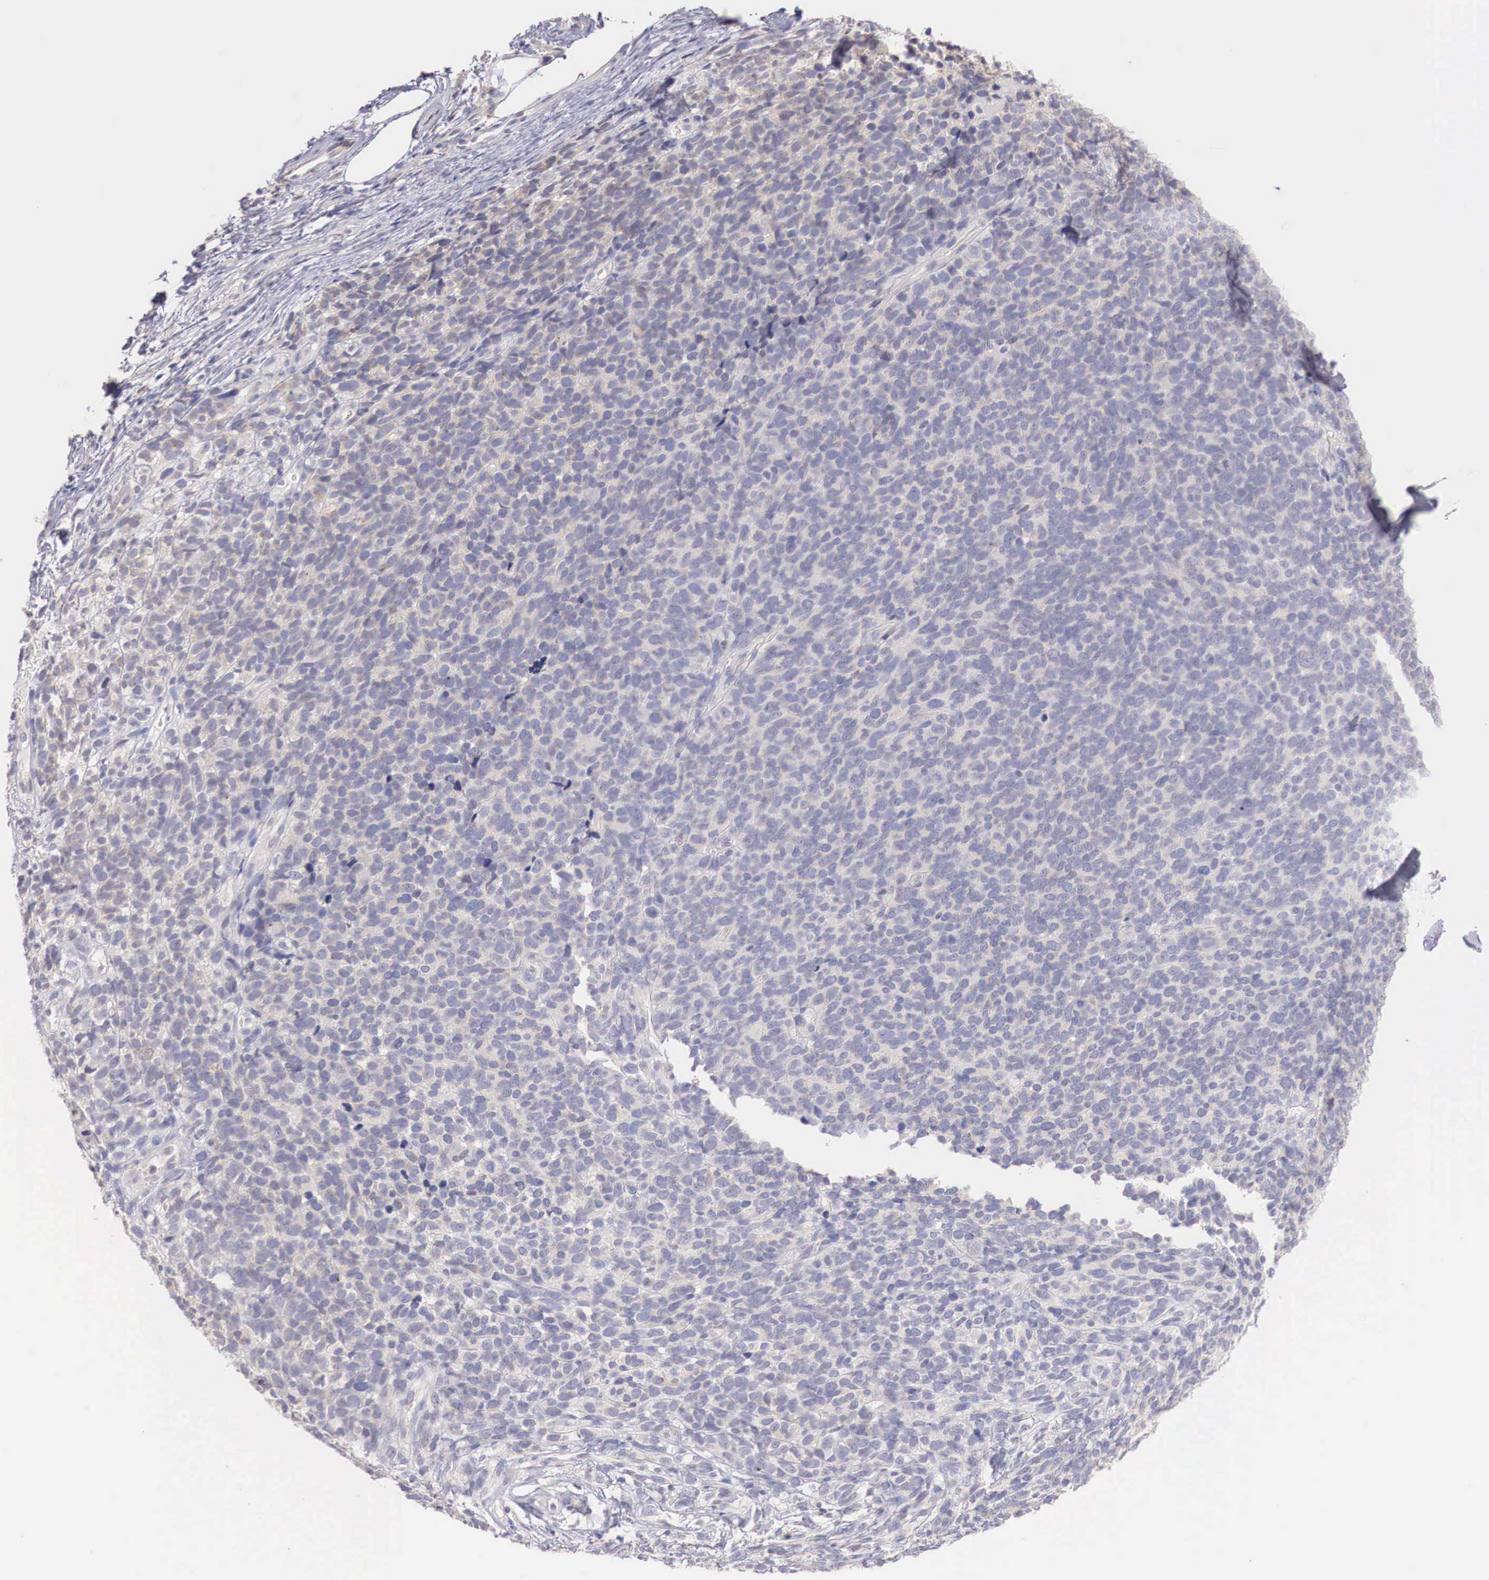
{"staining": {"intensity": "negative", "quantity": "none", "location": "none"}, "tissue": "melanoma", "cell_type": "Tumor cells", "image_type": "cancer", "snomed": [{"axis": "morphology", "description": "Malignant melanoma, NOS"}, {"axis": "topography", "description": "Skin"}], "caption": "Immunohistochemistry of melanoma demonstrates no positivity in tumor cells.", "gene": "TRIM13", "patient": {"sex": "female", "age": 85}}